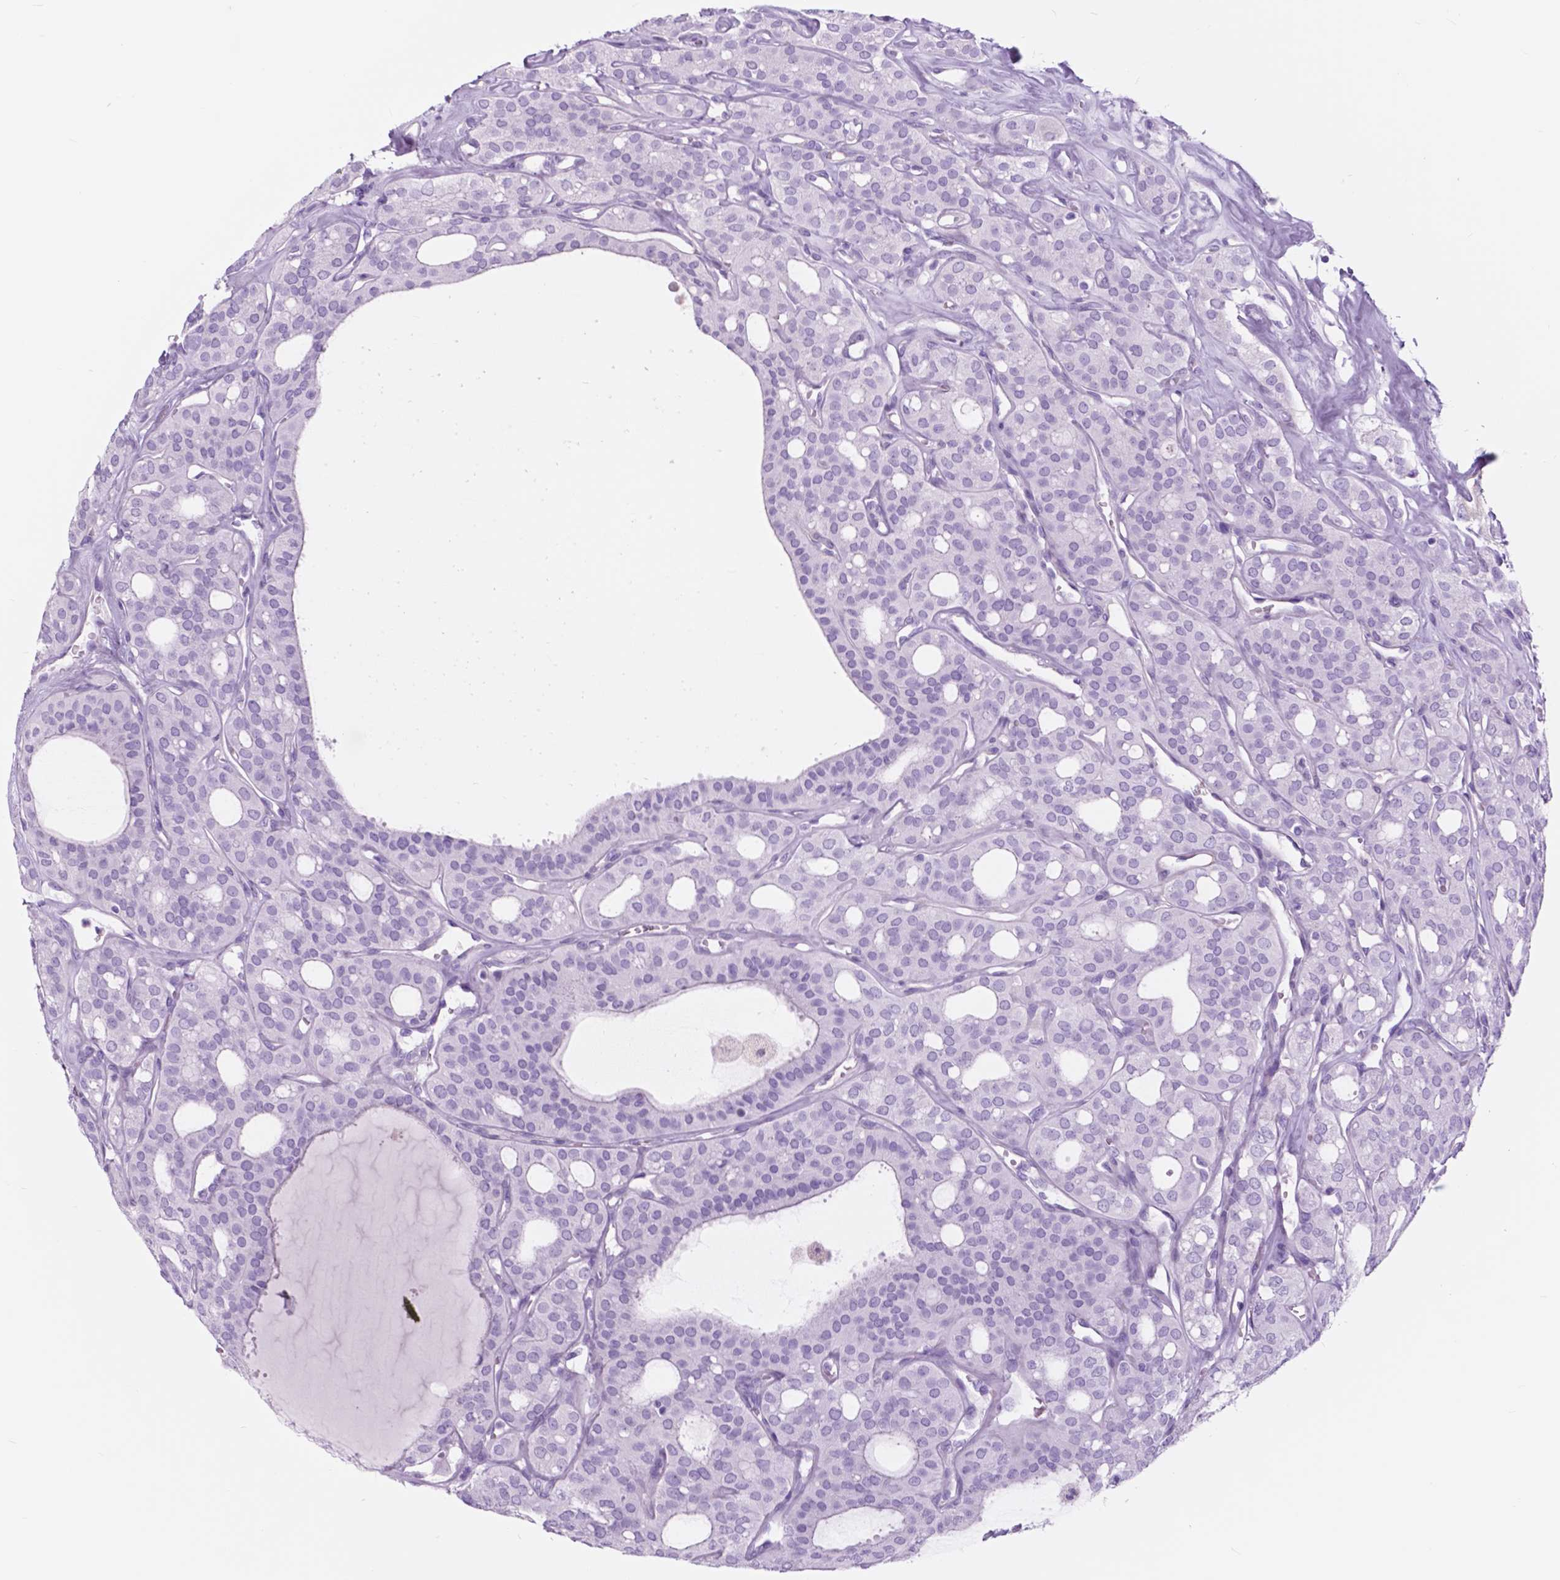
{"staining": {"intensity": "negative", "quantity": "none", "location": "none"}, "tissue": "thyroid cancer", "cell_type": "Tumor cells", "image_type": "cancer", "snomed": [{"axis": "morphology", "description": "Follicular adenoma carcinoma, NOS"}, {"axis": "topography", "description": "Thyroid gland"}], "caption": "Thyroid cancer was stained to show a protein in brown. There is no significant positivity in tumor cells.", "gene": "FXYD2", "patient": {"sex": "male", "age": 75}}